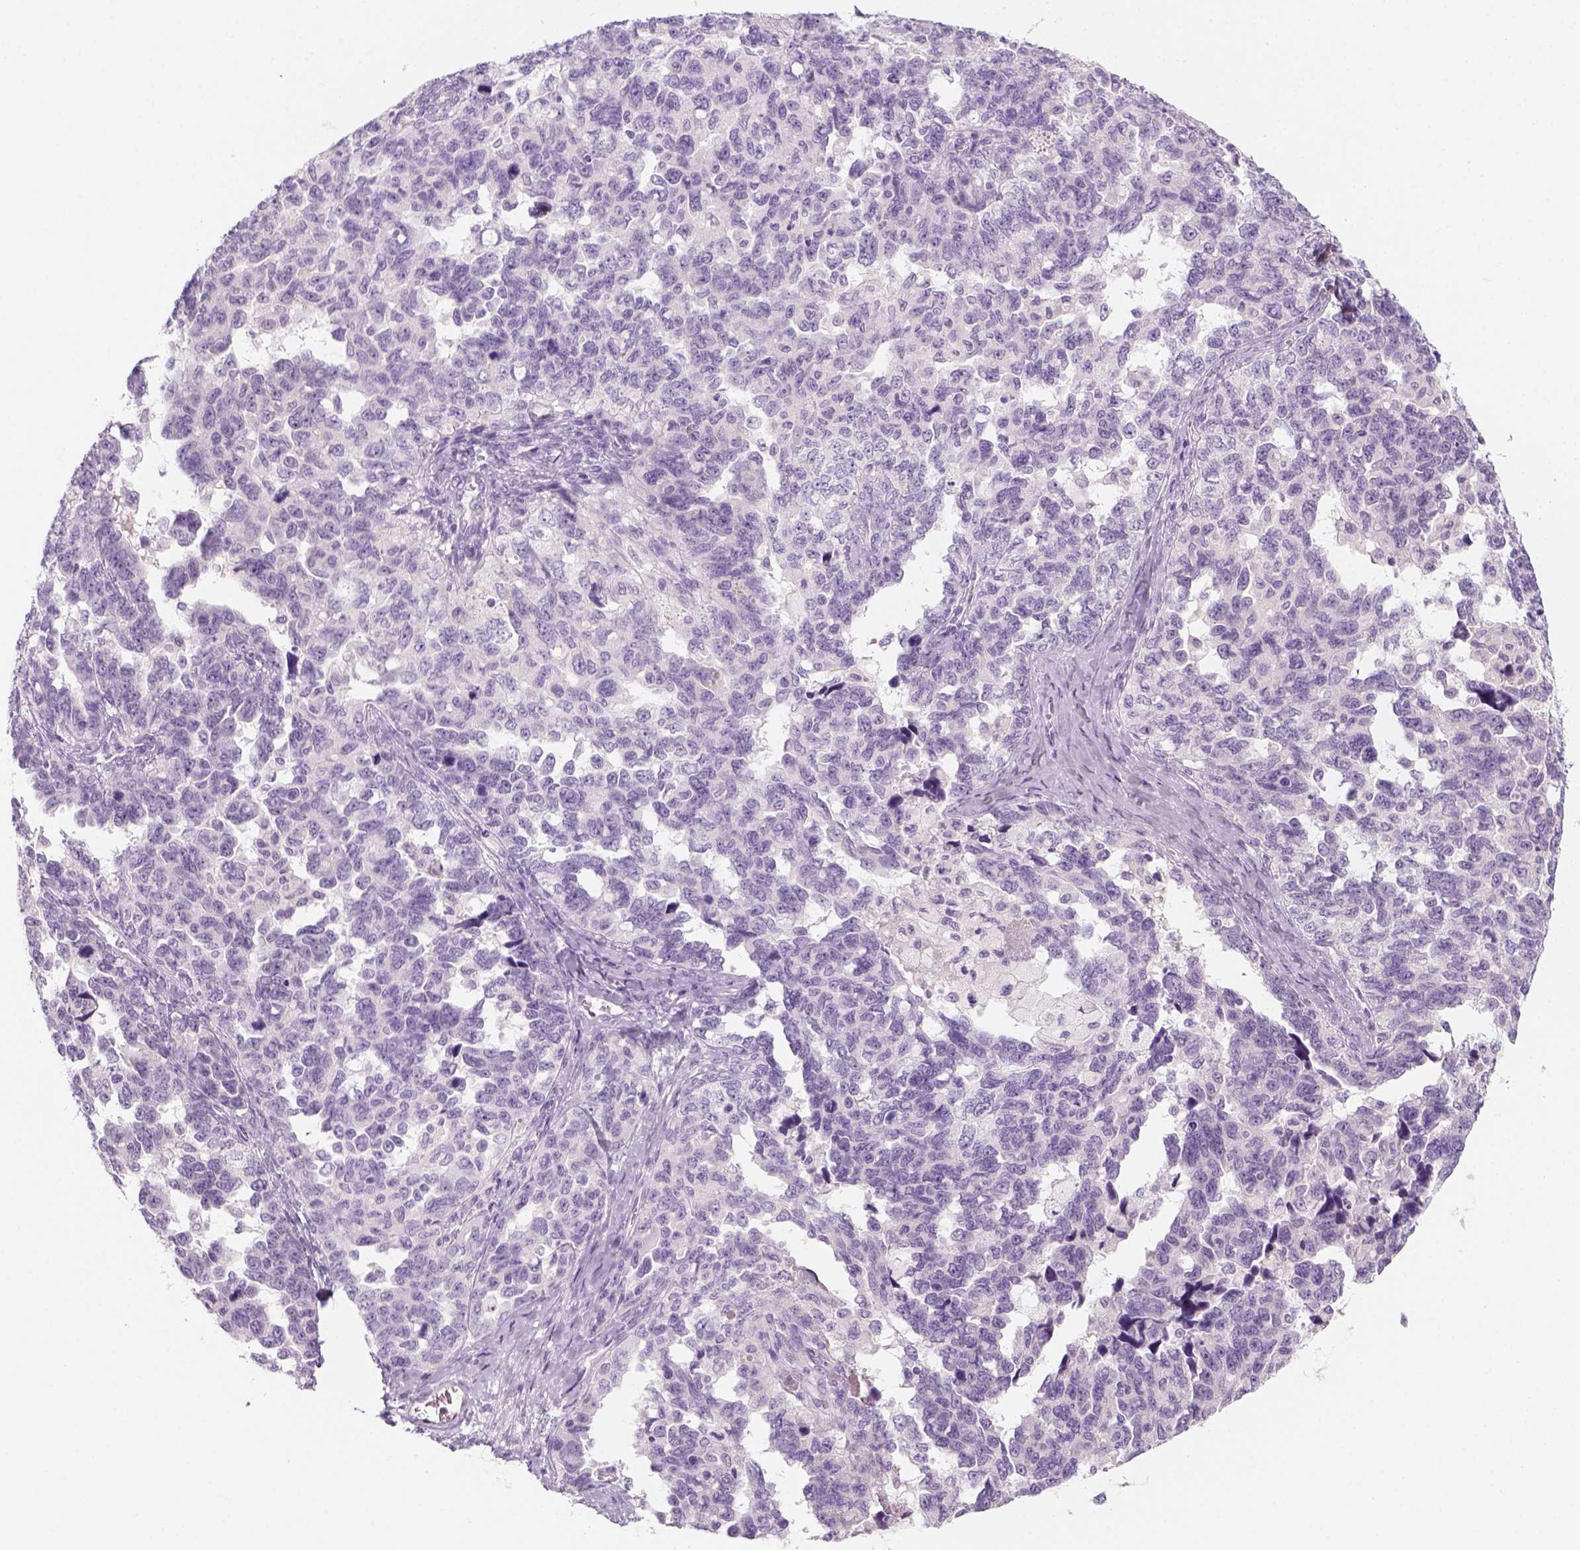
{"staining": {"intensity": "negative", "quantity": "none", "location": "none"}, "tissue": "ovarian cancer", "cell_type": "Tumor cells", "image_type": "cancer", "snomed": [{"axis": "morphology", "description": "Cystadenocarcinoma, serous, NOS"}, {"axis": "topography", "description": "Ovary"}], "caption": "An image of human serous cystadenocarcinoma (ovarian) is negative for staining in tumor cells.", "gene": "KRT25", "patient": {"sex": "female", "age": 69}}